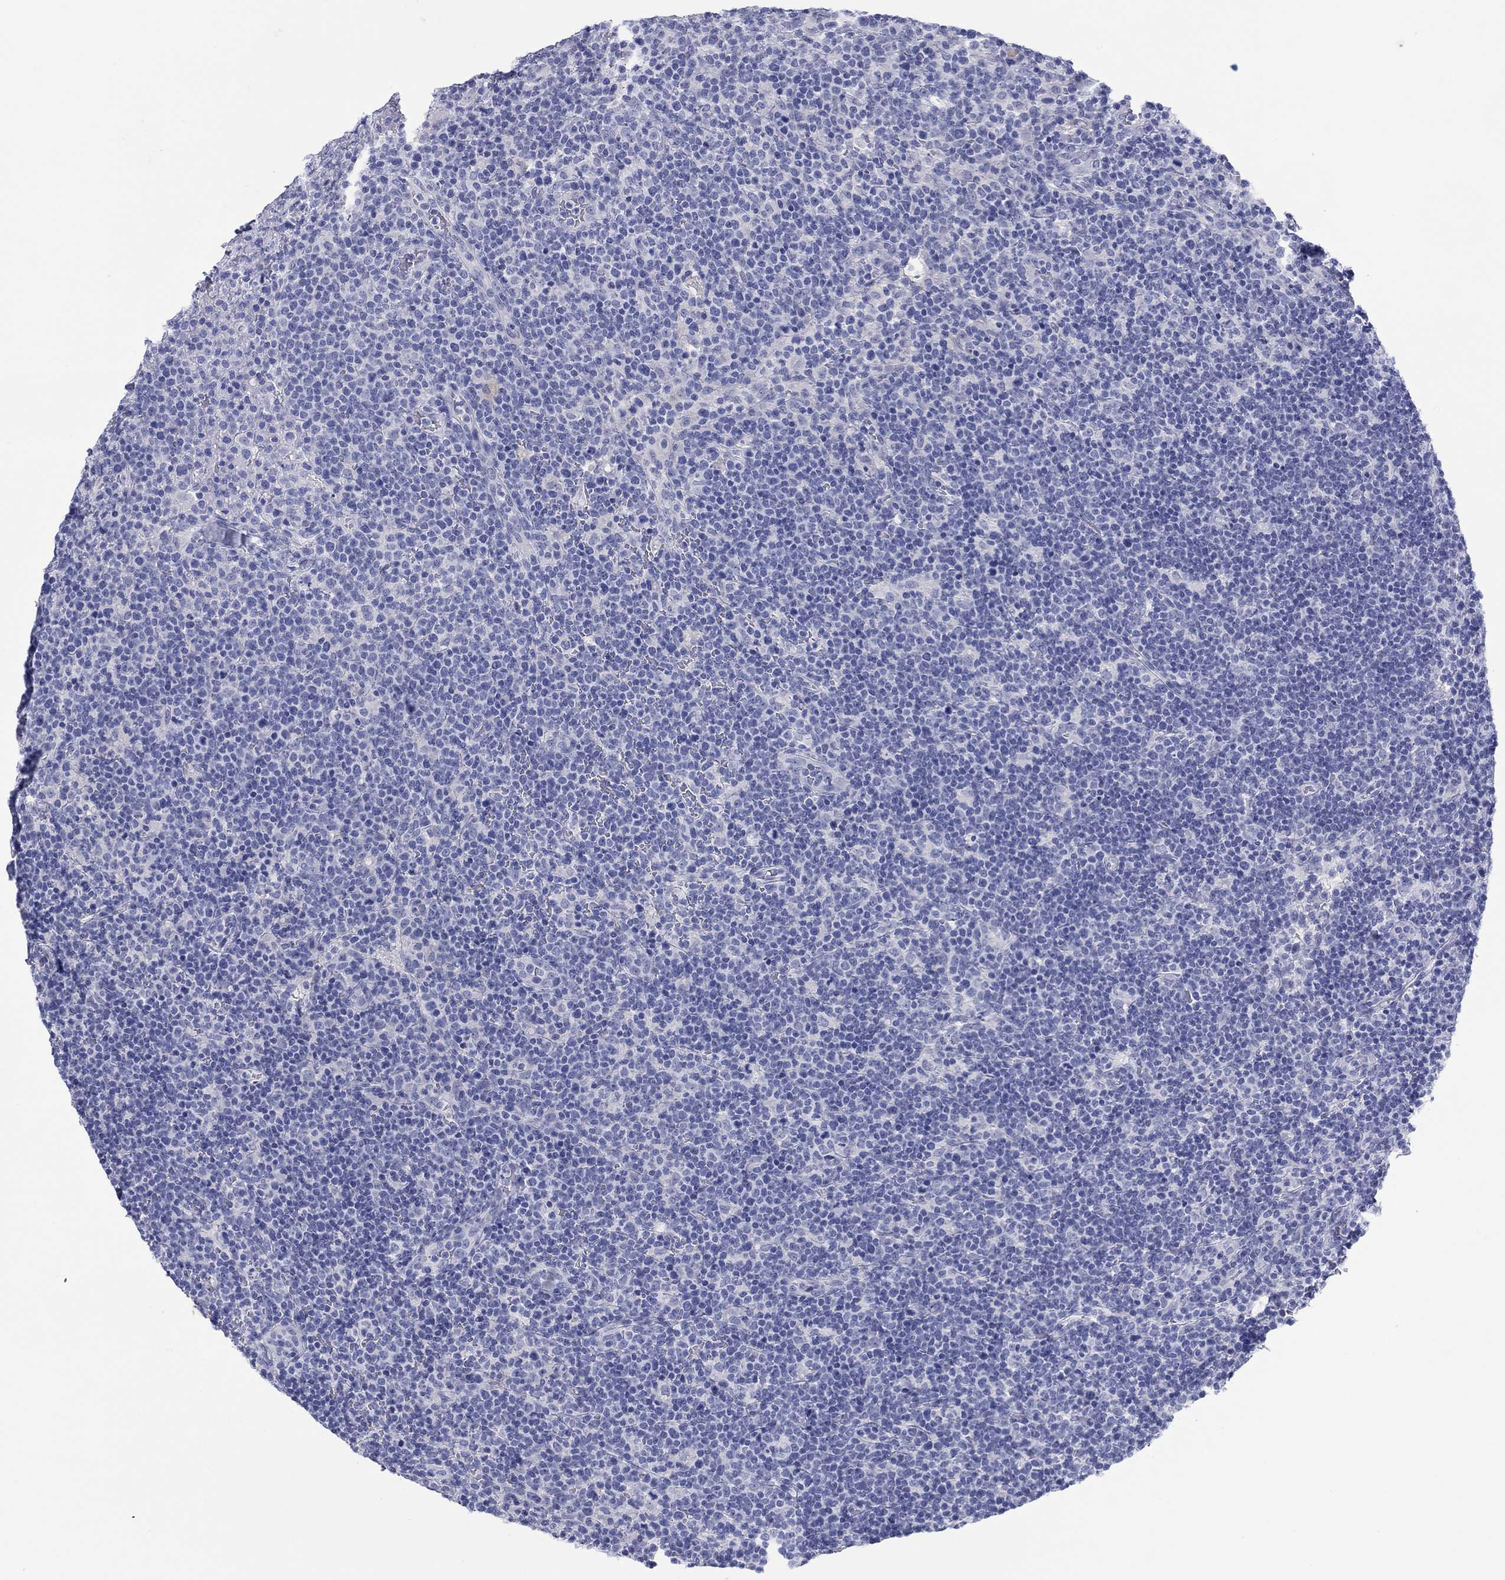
{"staining": {"intensity": "negative", "quantity": "none", "location": "none"}, "tissue": "lymphoma", "cell_type": "Tumor cells", "image_type": "cancer", "snomed": [{"axis": "morphology", "description": "Malignant lymphoma, non-Hodgkin's type, High grade"}, {"axis": "topography", "description": "Lymph node"}], "caption": "Tumor cells are negative for brown protein staining in high-grade malignant lymphoma, non-Hodgkin's type.", "gene": "ATP1B1", "patient": {"sex": "male", "age": 61}}